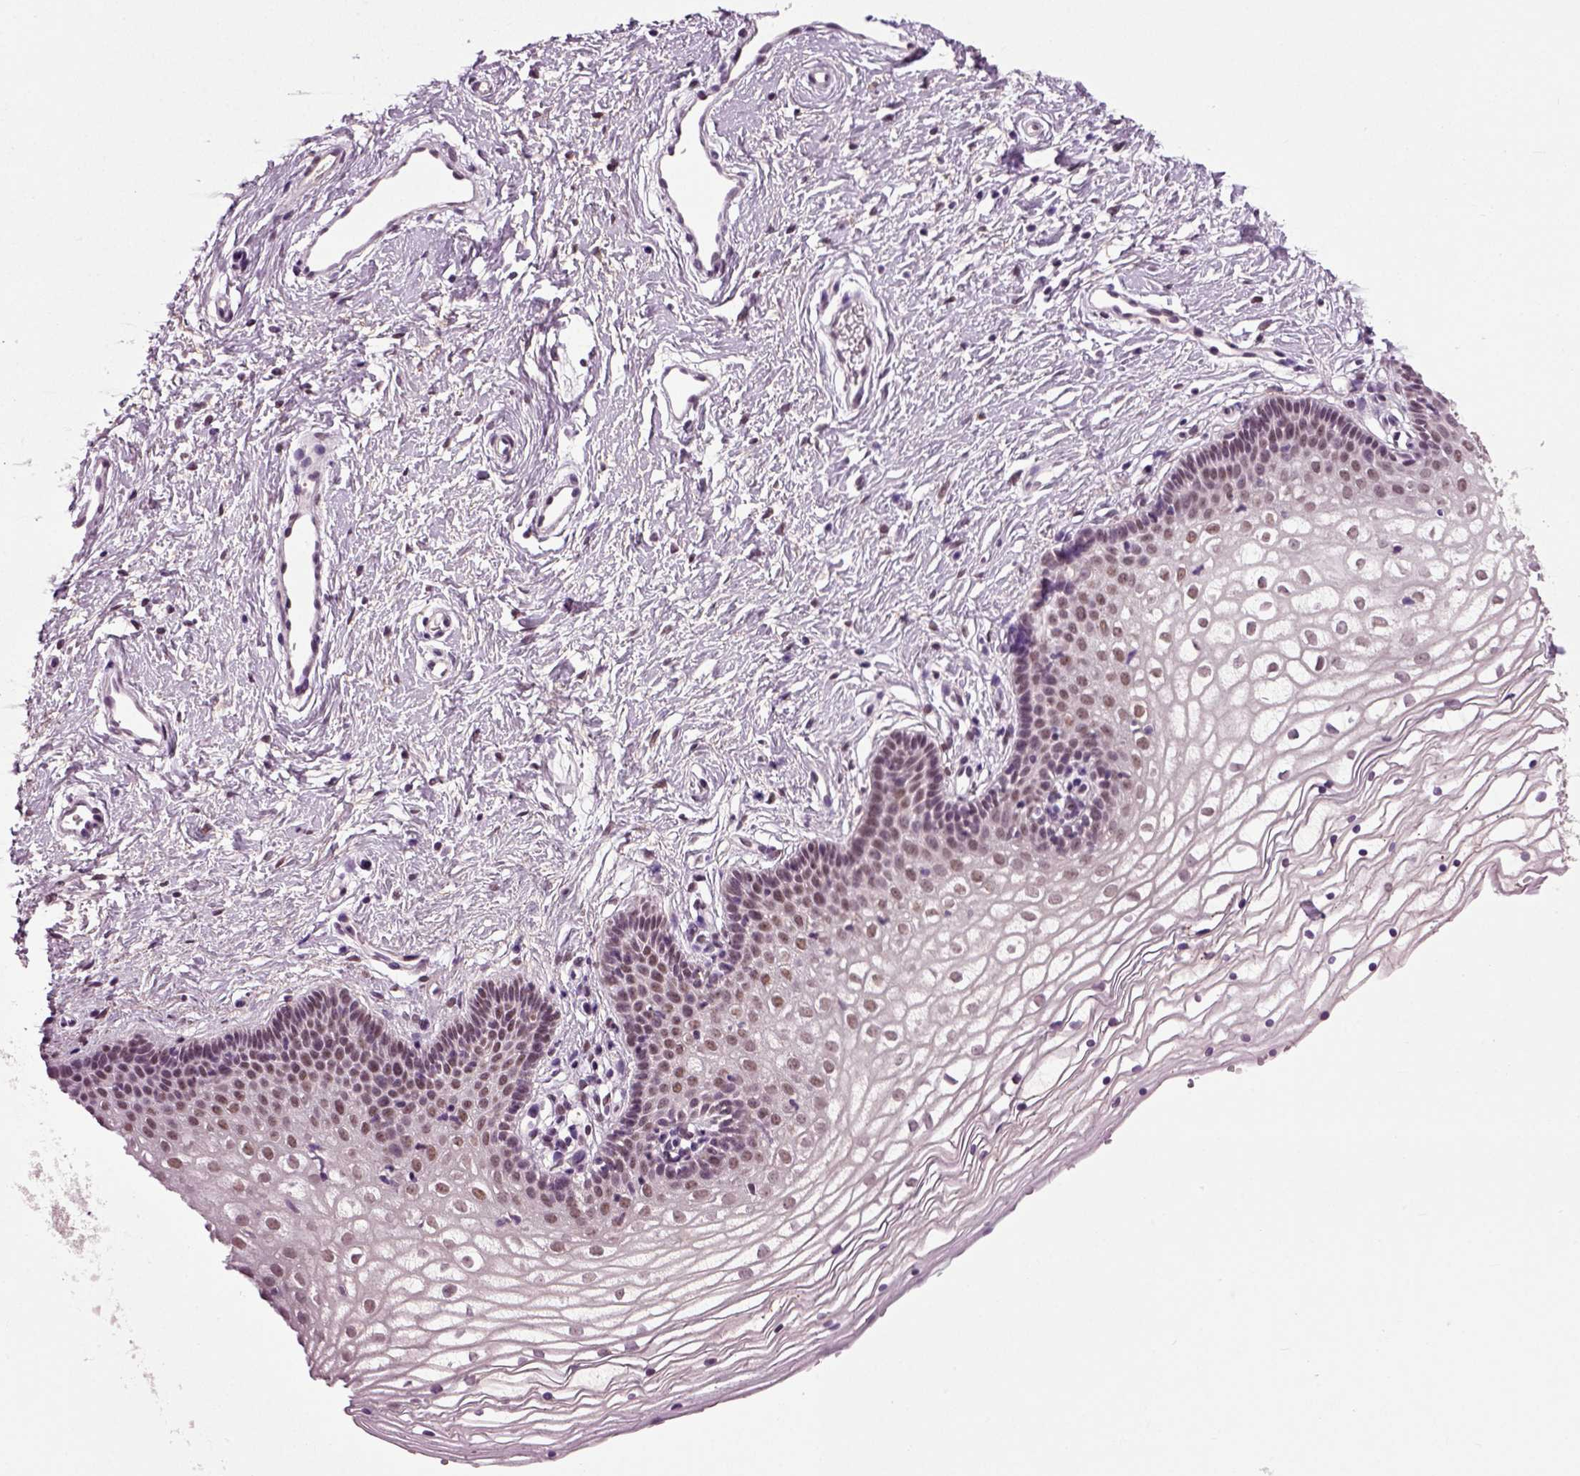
{"staining": {"intensity": "moderate", "quantity": "25%-75%", "location": "nuclear"}, "tissue": "vagina", "cell_type": "Squamous epithelial cells", "image_type": "normal", "snomed": [{"axis": "morphology", "description": "Normal tissue, NOS"}, {"axis": "topography", "description": "Vagina"}], "caption": "Protein expression analysis of normal human vagina reveals moderate nuclear staining in approximately 25%-75% of squamous epithelial cells.", "gene": "RCOR3", "patient": {"sex": "female", "age": 36}}